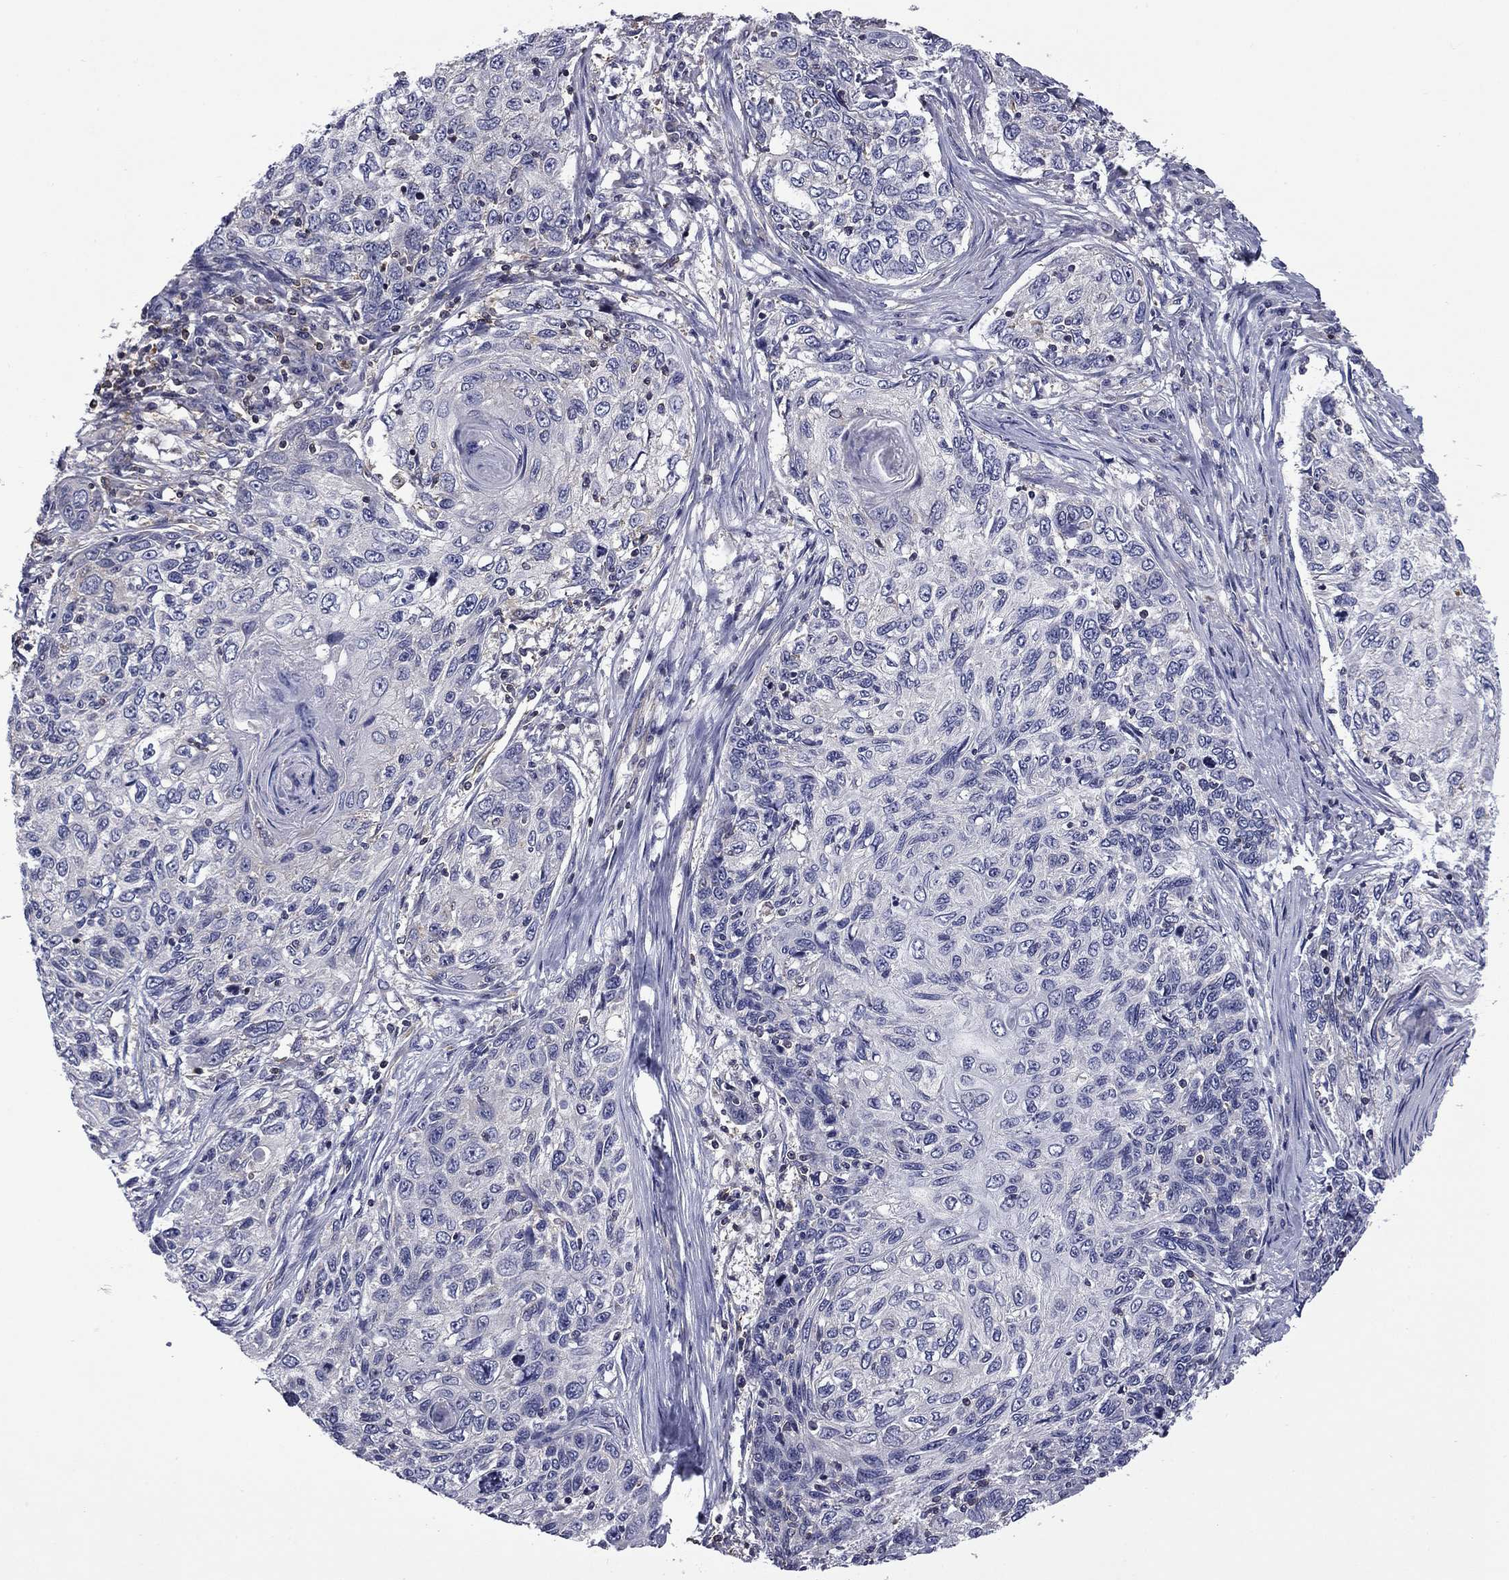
{"staining": {"intensity": "negative", "quantity": "none", "location": "none"}, "tissue": "skin cancer", "cell_type": "Tumor cells", "image_type": "cancer", "snomed": [{"axis": "morphology", "description": "Squamous cell carcinoma, NOS"}, {"axis": "topography", "description": "Skin"}], "caption": "IHC photomicrograph of skin cancer (squamous cell carcinoma) stained for a protein (brown), which shows no staining in tumor cells.", "gene": "ARHGAP45", "patient": {"sex": "male", "age": 92}}